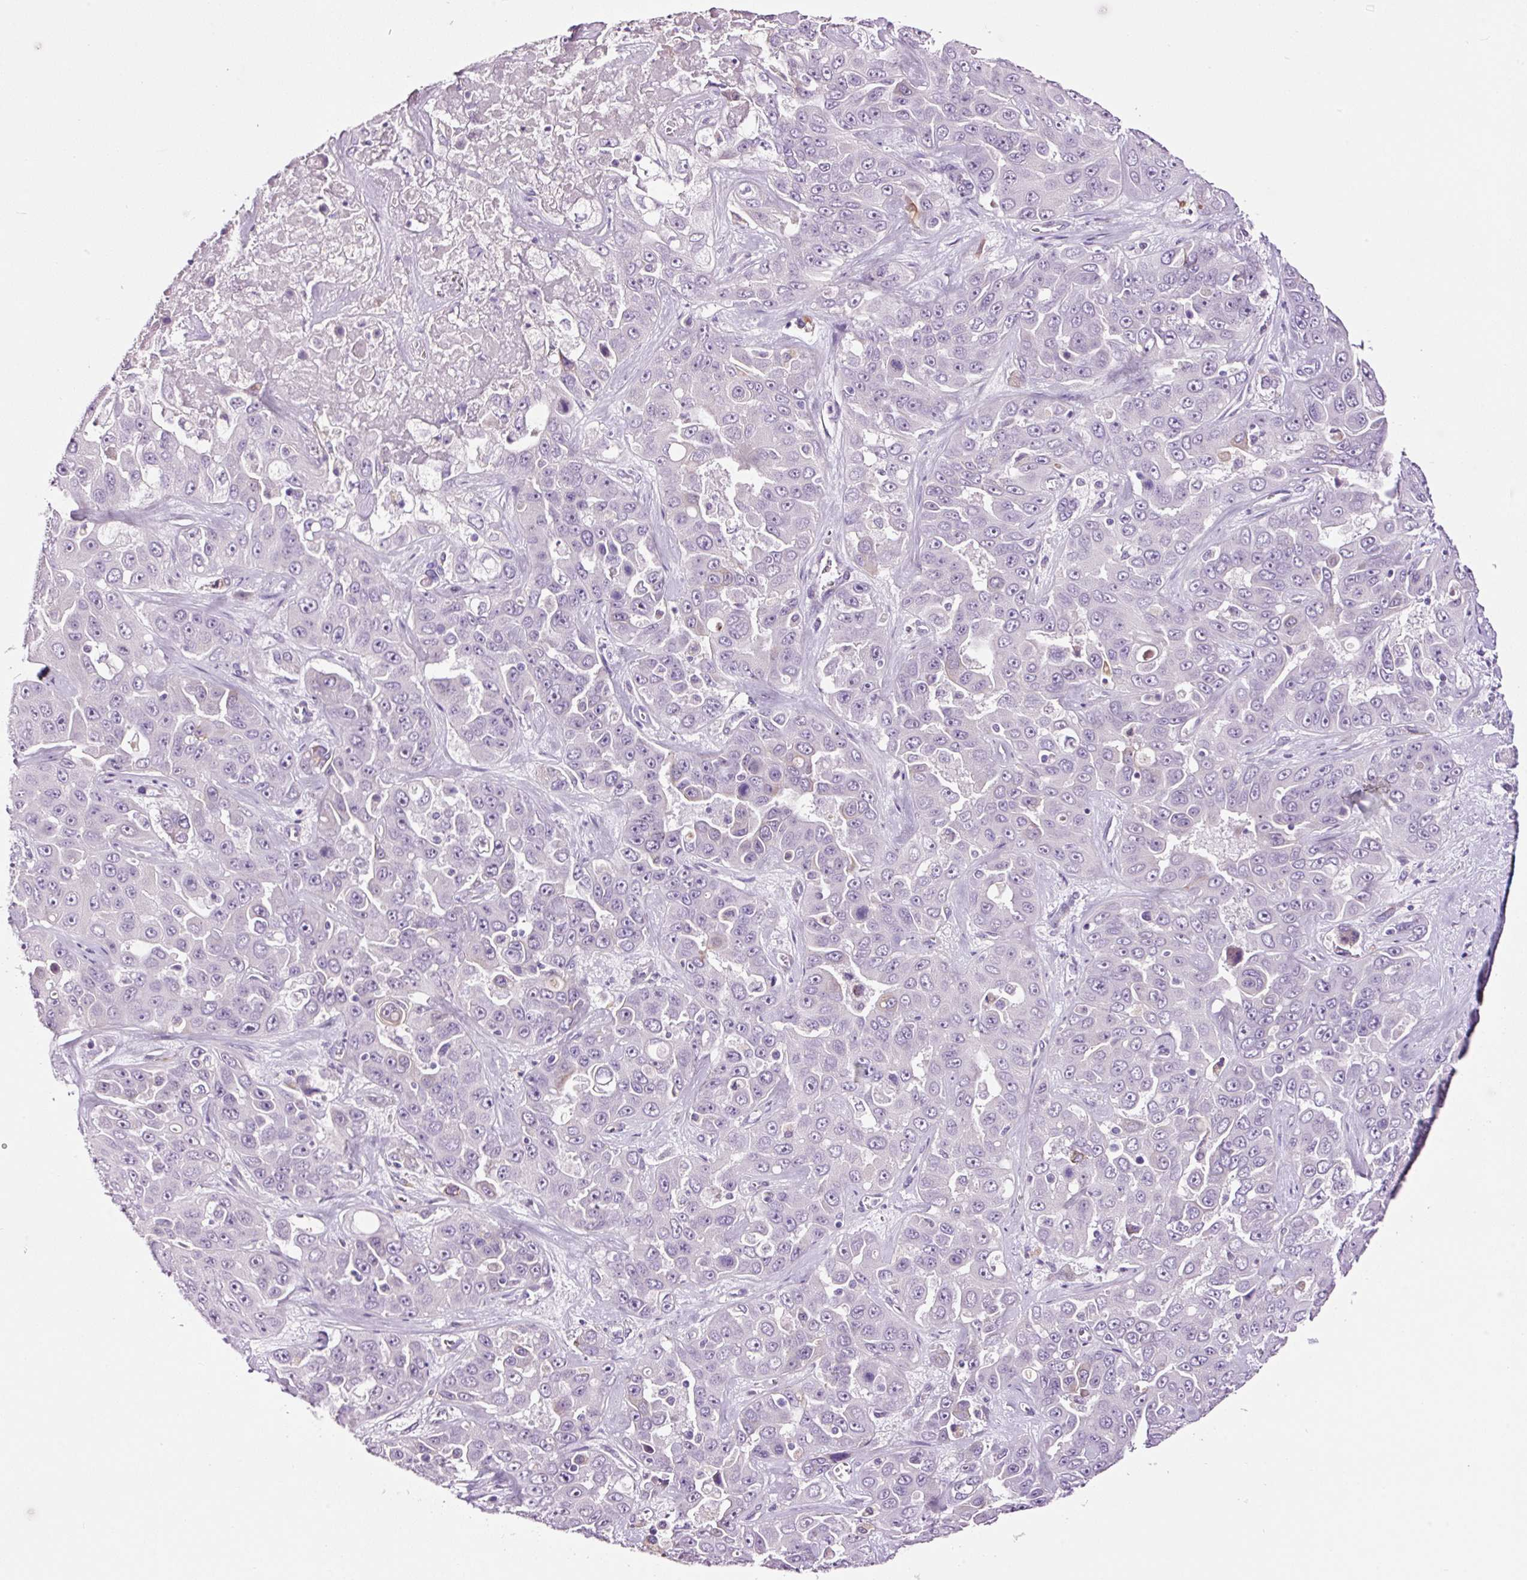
{"staining": {"intensity": "negative", "quantity": "none", "location": "none"}, "tissue": "liver cancer", "cell_type": "Tumor cells", "image_type": "cancer", "snomed": [{"axis": "morphology", "description": "Cholangiocarcinoma"}, {"axis": "topography", "description": "Liver"}], "caption": "Immunohistochemistry (IHC) of liver cancer displays no expression in tumor cells.", "gene": "RTF2", "patient": {"sex": "female", "age": 52}}